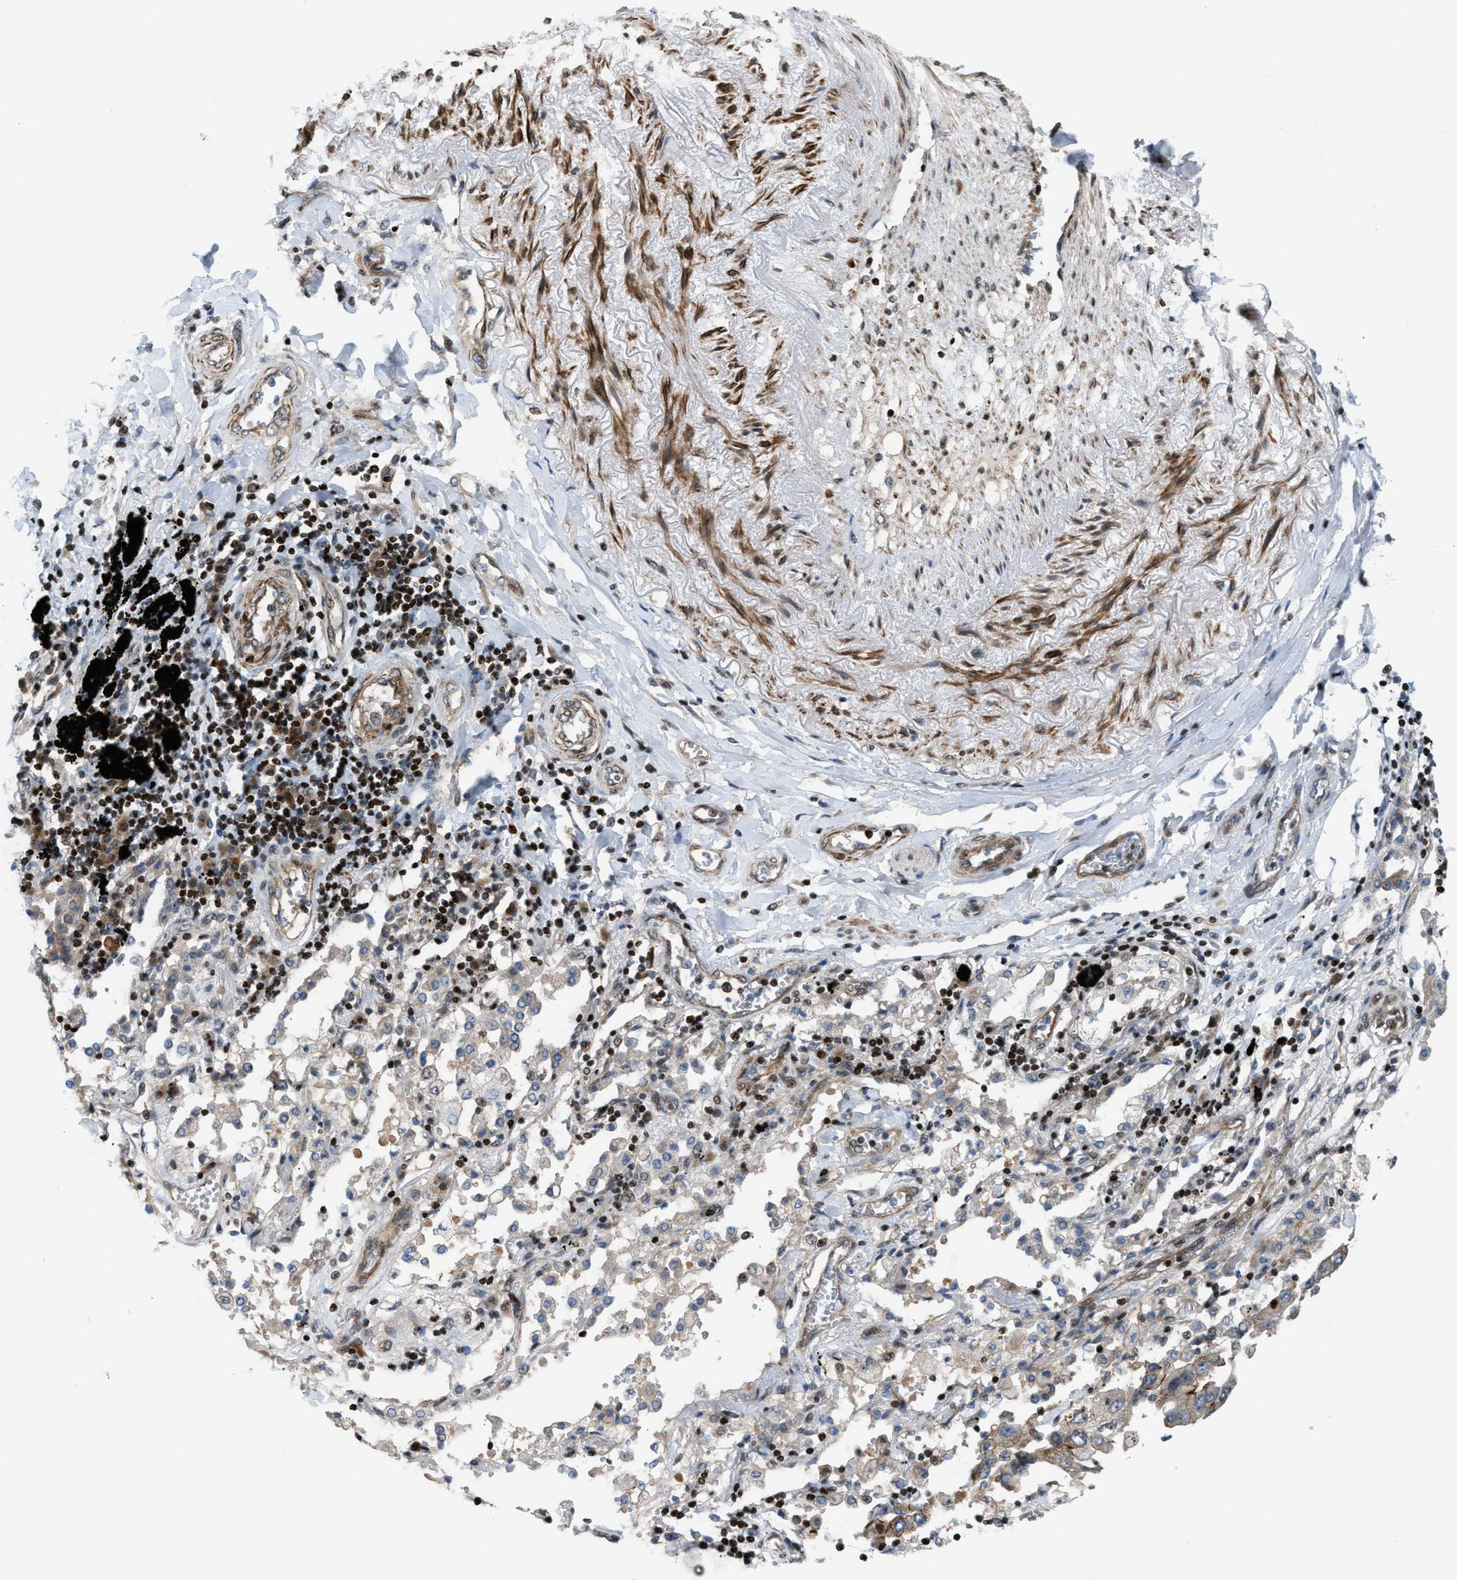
{"staining": {"intensity": "weak", "quantity": "<25%", "location": "cytoplasmic/membranous"}, "tissue": "lung cancer", "cell_type": "Tumor cells", "image_type": "cancer", "snomed": [{"axis": "morphology", "description": "Adenocarcinoma, NOS"}, {"axis": "topography", "description": "Lung"}], "caption": "Immunohistochemistry (IHC) histopathology image of adenocarcinoma (lung) stained for a protein (brown), which exhibits no expression in tumor cells.", "gene": "ZNF276", "patient": {"sex": "female", "age": 65}}